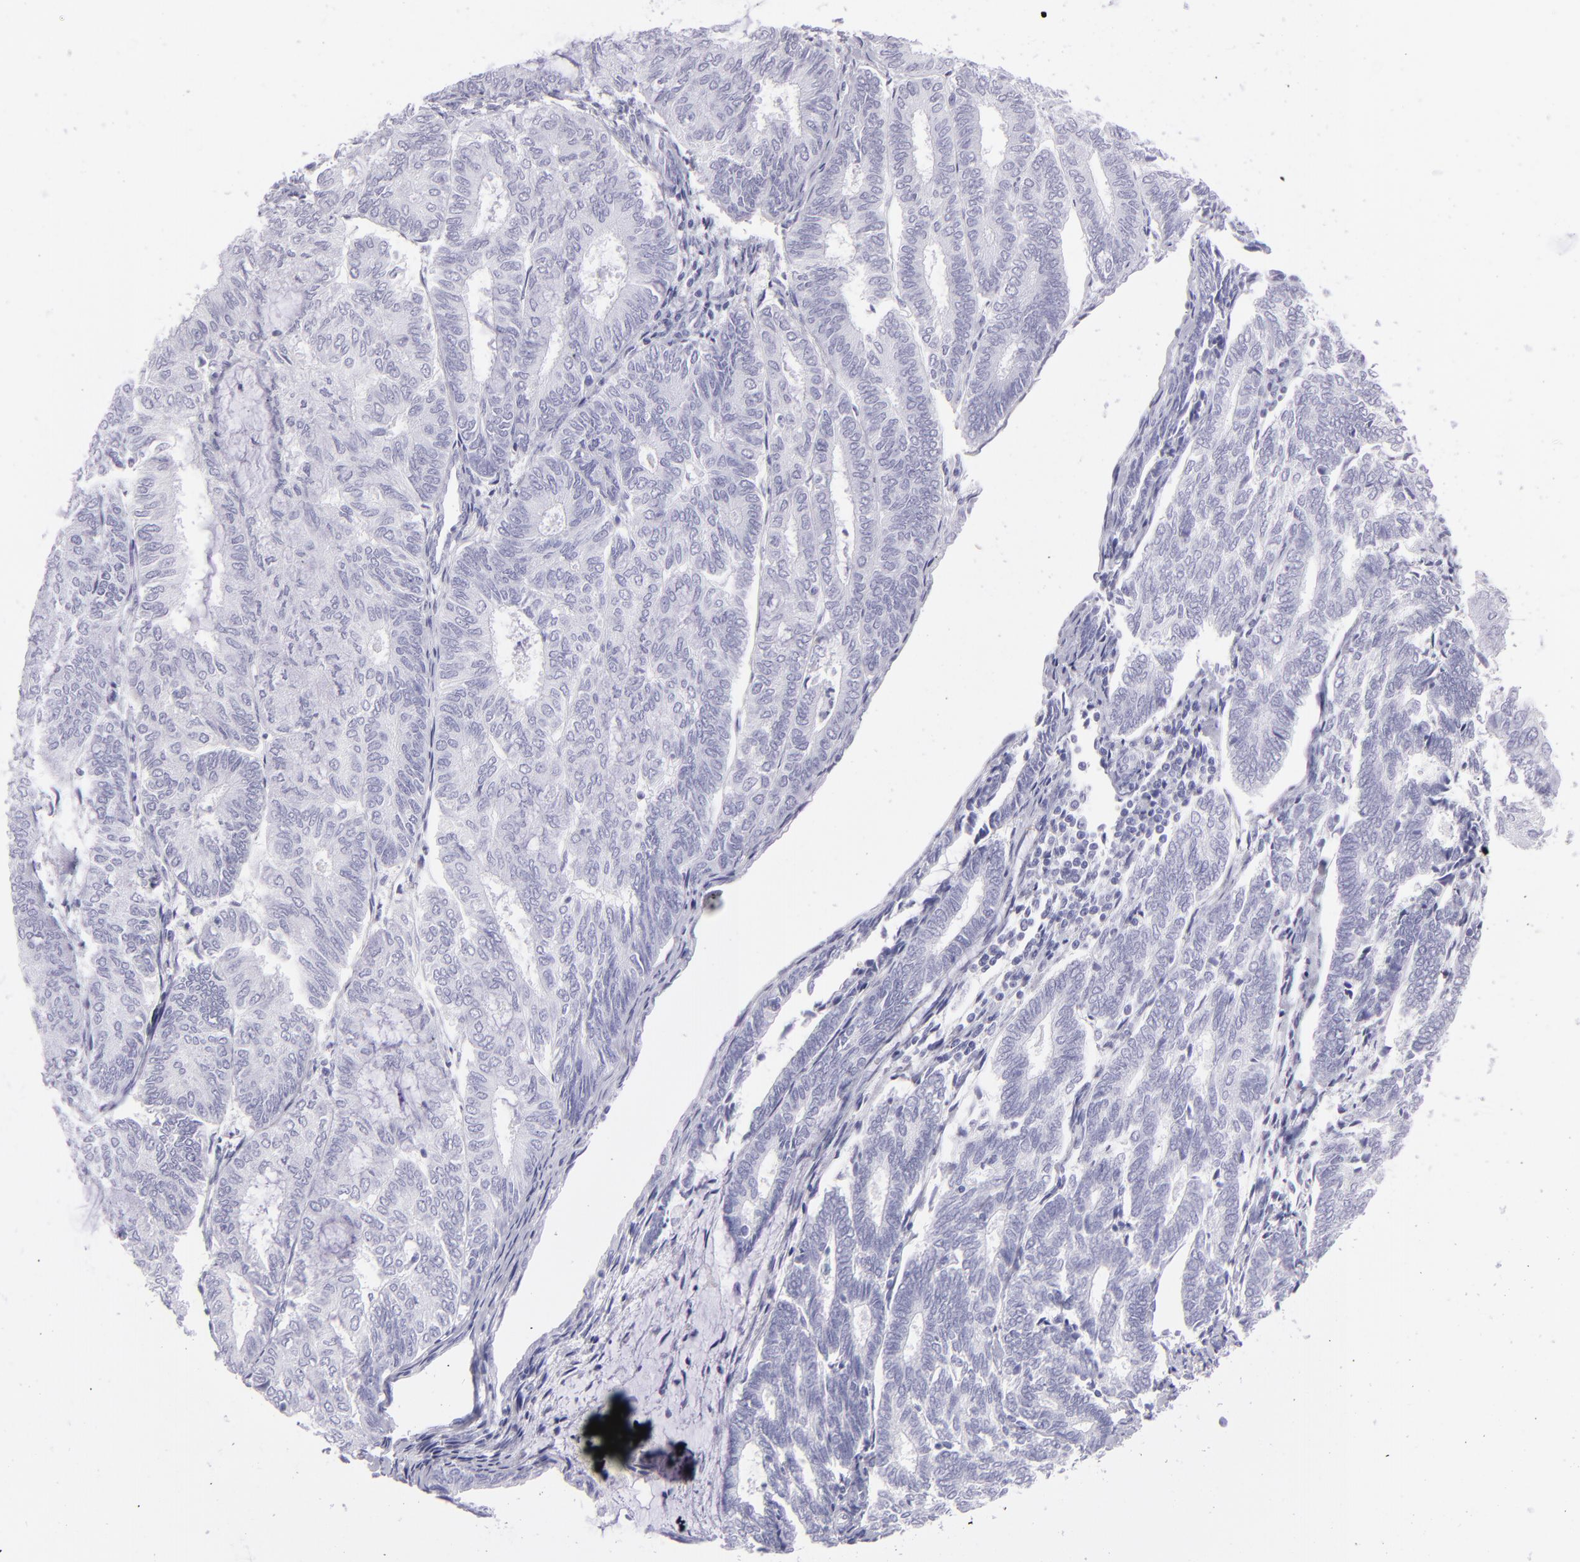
{"staining": {"intensity": "negative", "quantity": "none", "location": "none"}, "tissue": "endometrial cancer", "cell_type": "Tumor cells", "image_type": "cancer", "snomed": [{"axis": "morphology", "description": "Adenocarcinoma, NOS"}, {"axis": "topography", "description": "Endometrium"}], "caption": "Tumor cells show no significant staining in endometrial cancer.", "gene": "PVALB", "patient": {"sex": "female", "age": 59}}